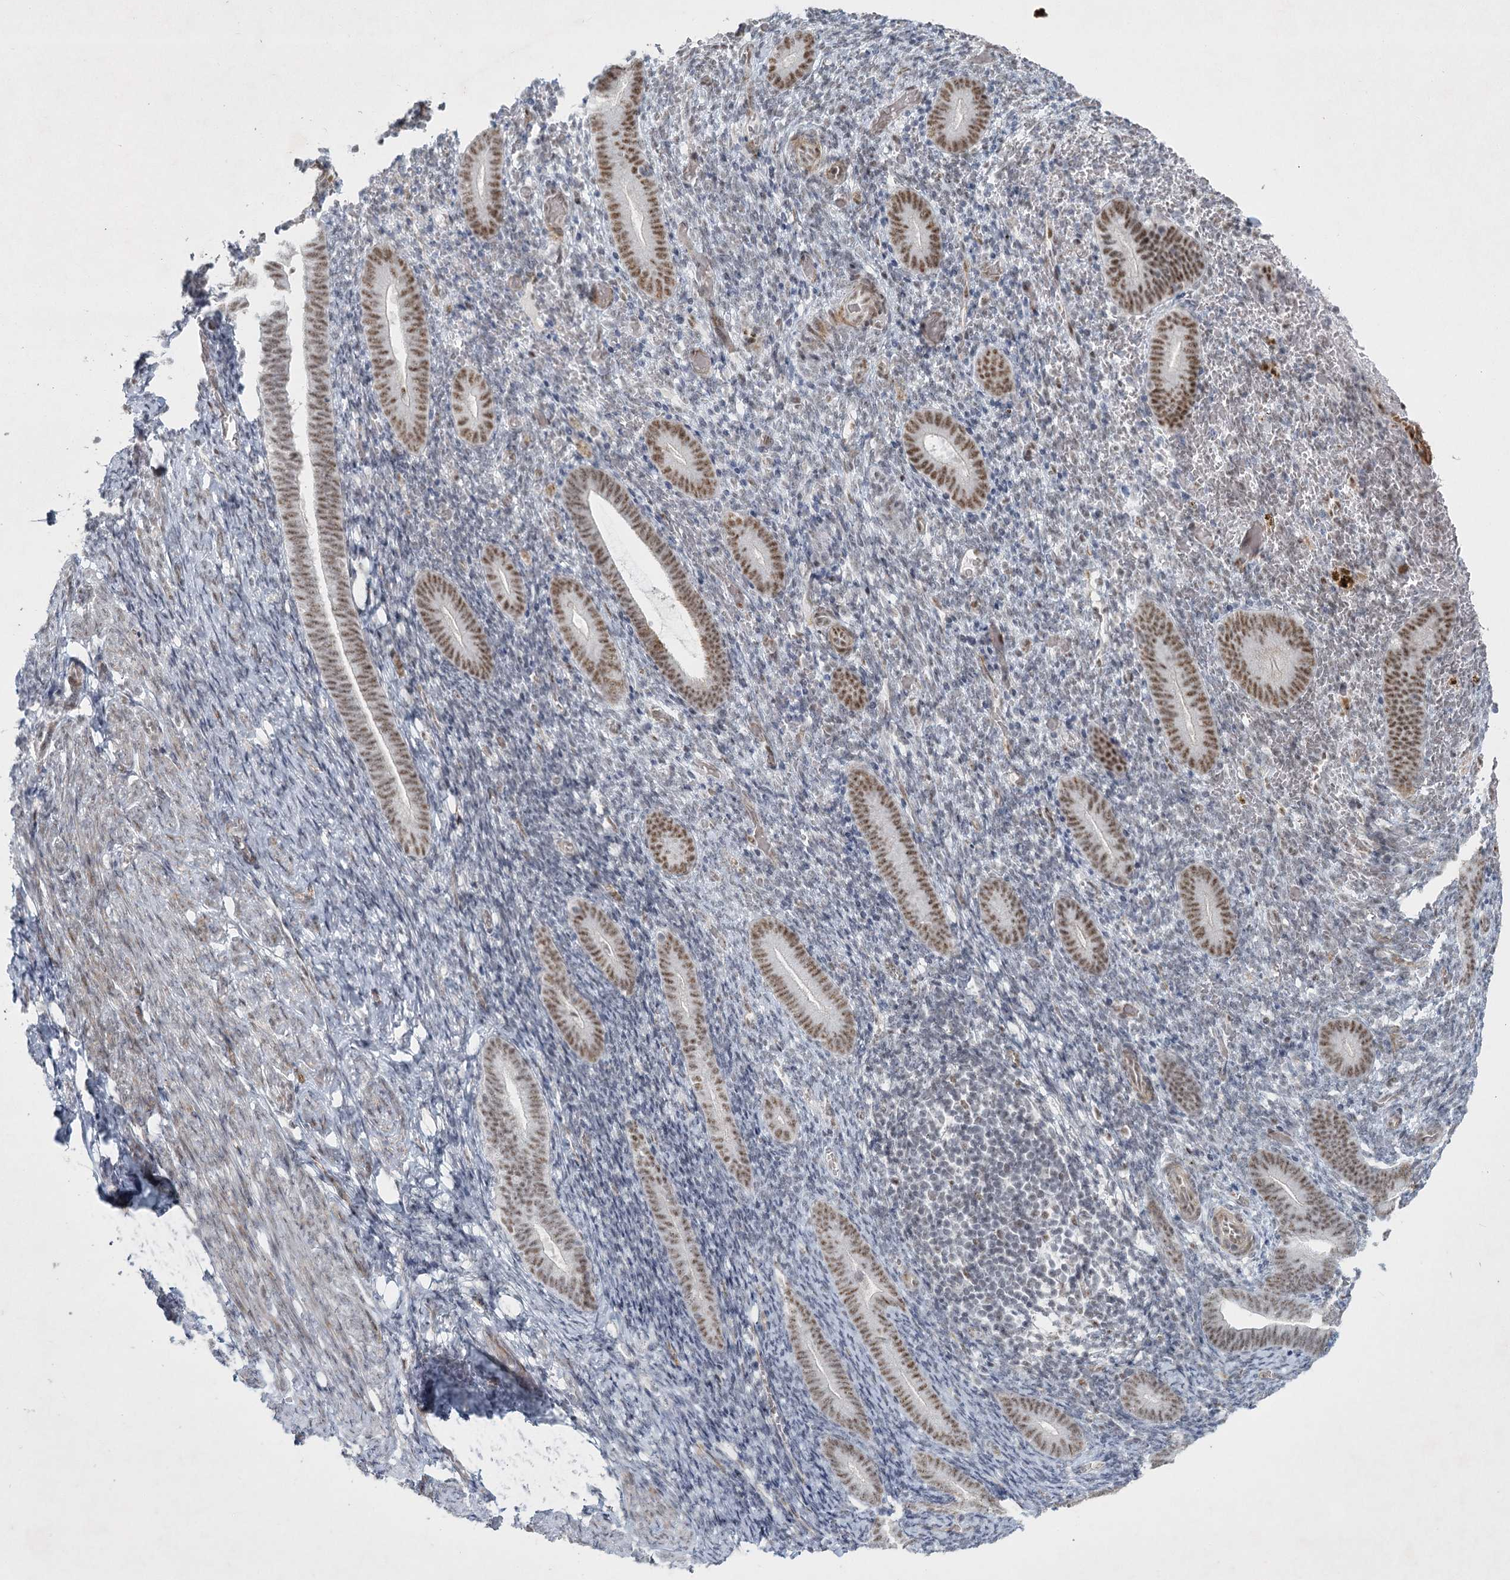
{"staining": {"intensity": "negative", "quantity": "none", "location": "none"}, "tissue": "endometrium", "cell_type": "Cells in endometrial stroma", "image_type": "normal", "snomed": [{"axis": "morphology", "description": "Normal tissue, NOS"}, {"axis": "topography", "description": "Endometrium"}], "caption": "Immunohistochemical staining of unremarkable human endometrium reveals no significant expression in cells in endometrial stroma. (DAB (3,3'-diaminobenzidine) immunohistochemistry (IHC) with hematoxylin counter stain).", "gene": "U2SURP", "patient": {"sex": "female", "age": 51}}